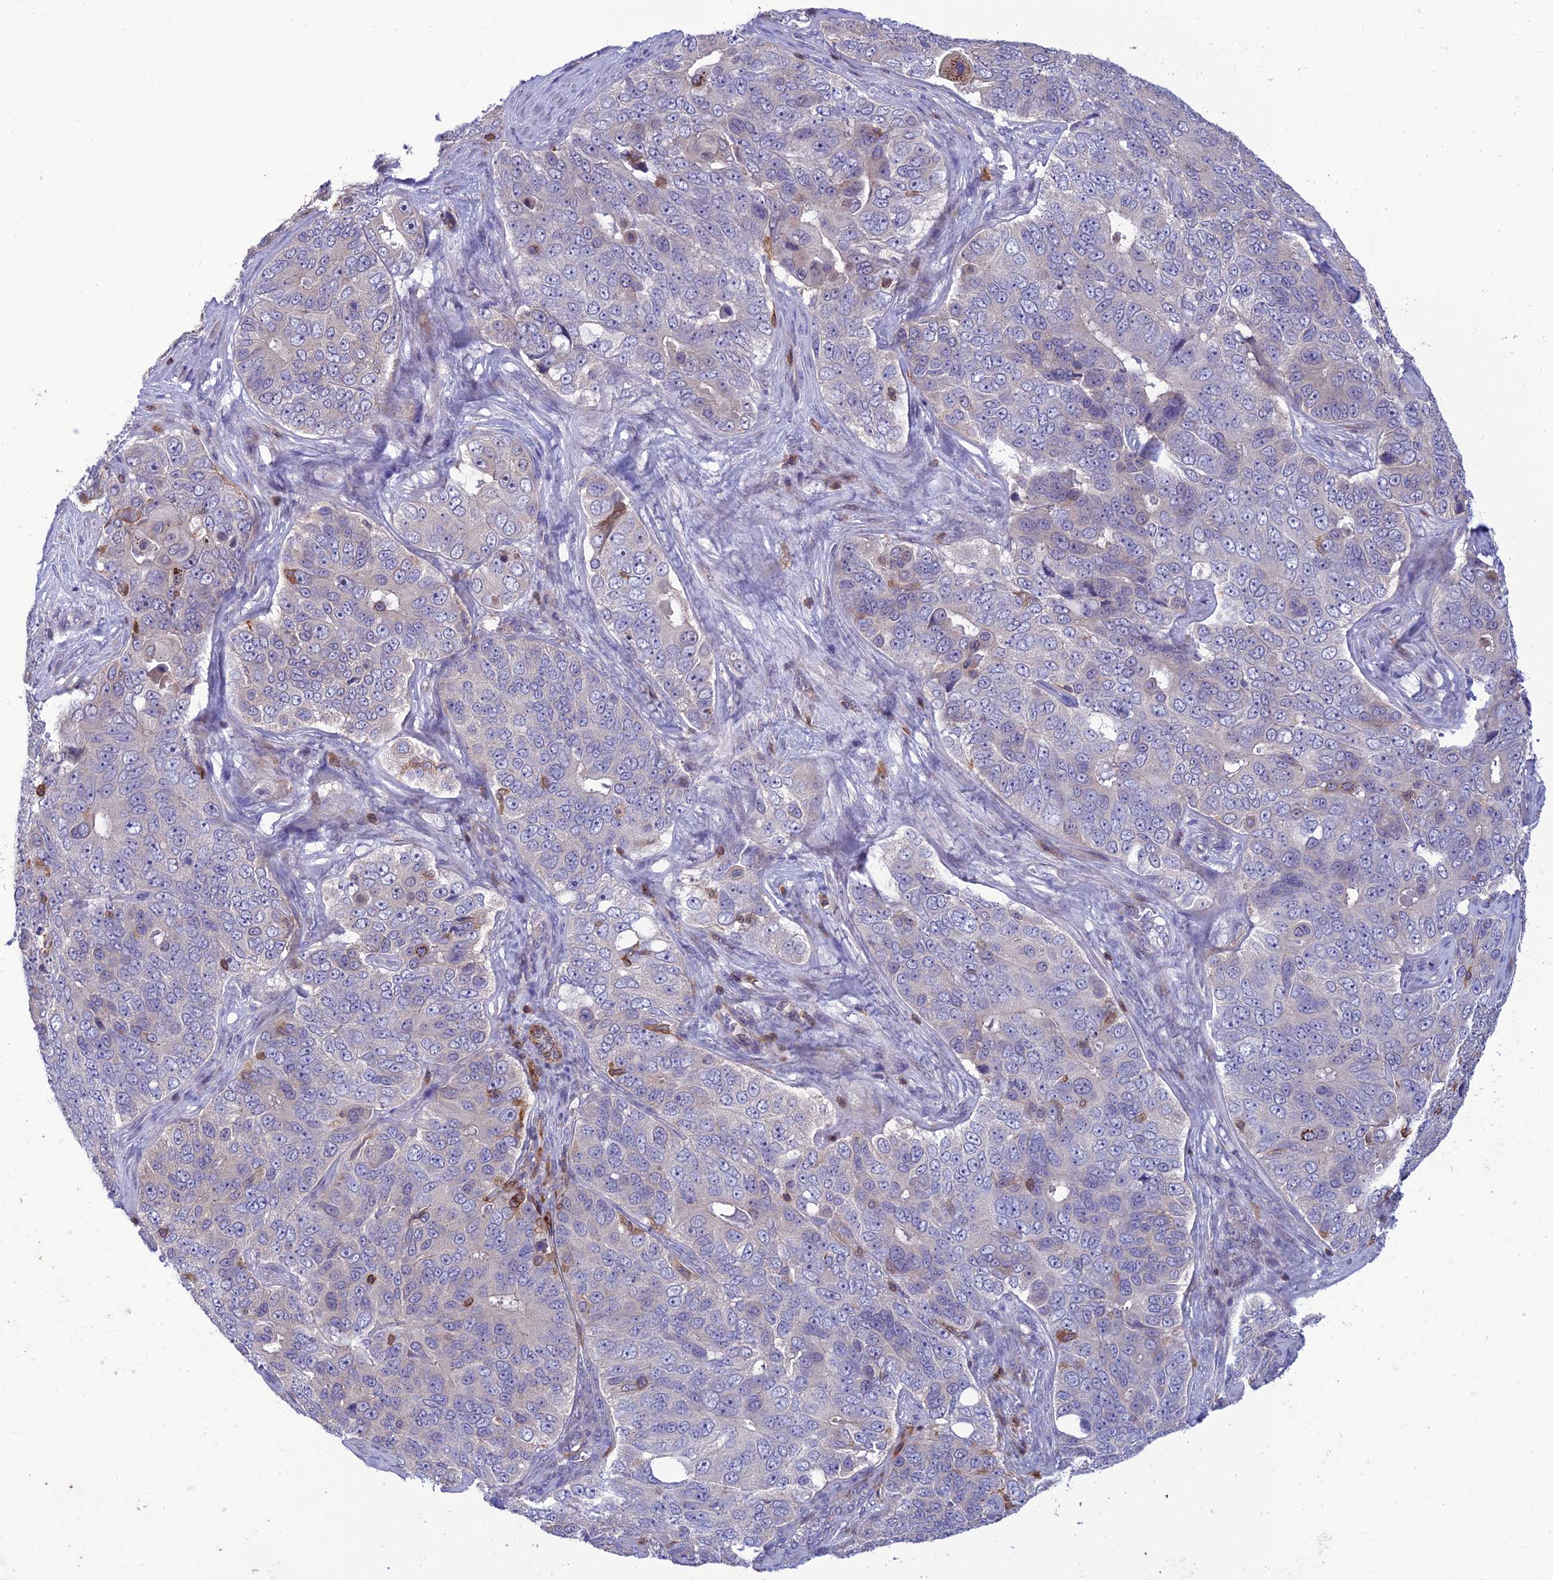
{"staining": {"intensity": "negative", "quantity": "none", "location": "none"}, "tissue": "ovarian cancer", "cell_type": "Tumor cells", "image_type": "cancer", "snomed": [{"axis": "morphology", "description": "Carcinoma, endometroid"}, {"axis": "topography", "description": "Ovary"}], "caption": "A high-resolution image shows IHC staining of ovarian cancer (endometroid carcinoma), which shows no significant positivity in tumor cells.", "gene": "FAM76A", "patient": {"sex": "female", "age": 51}}